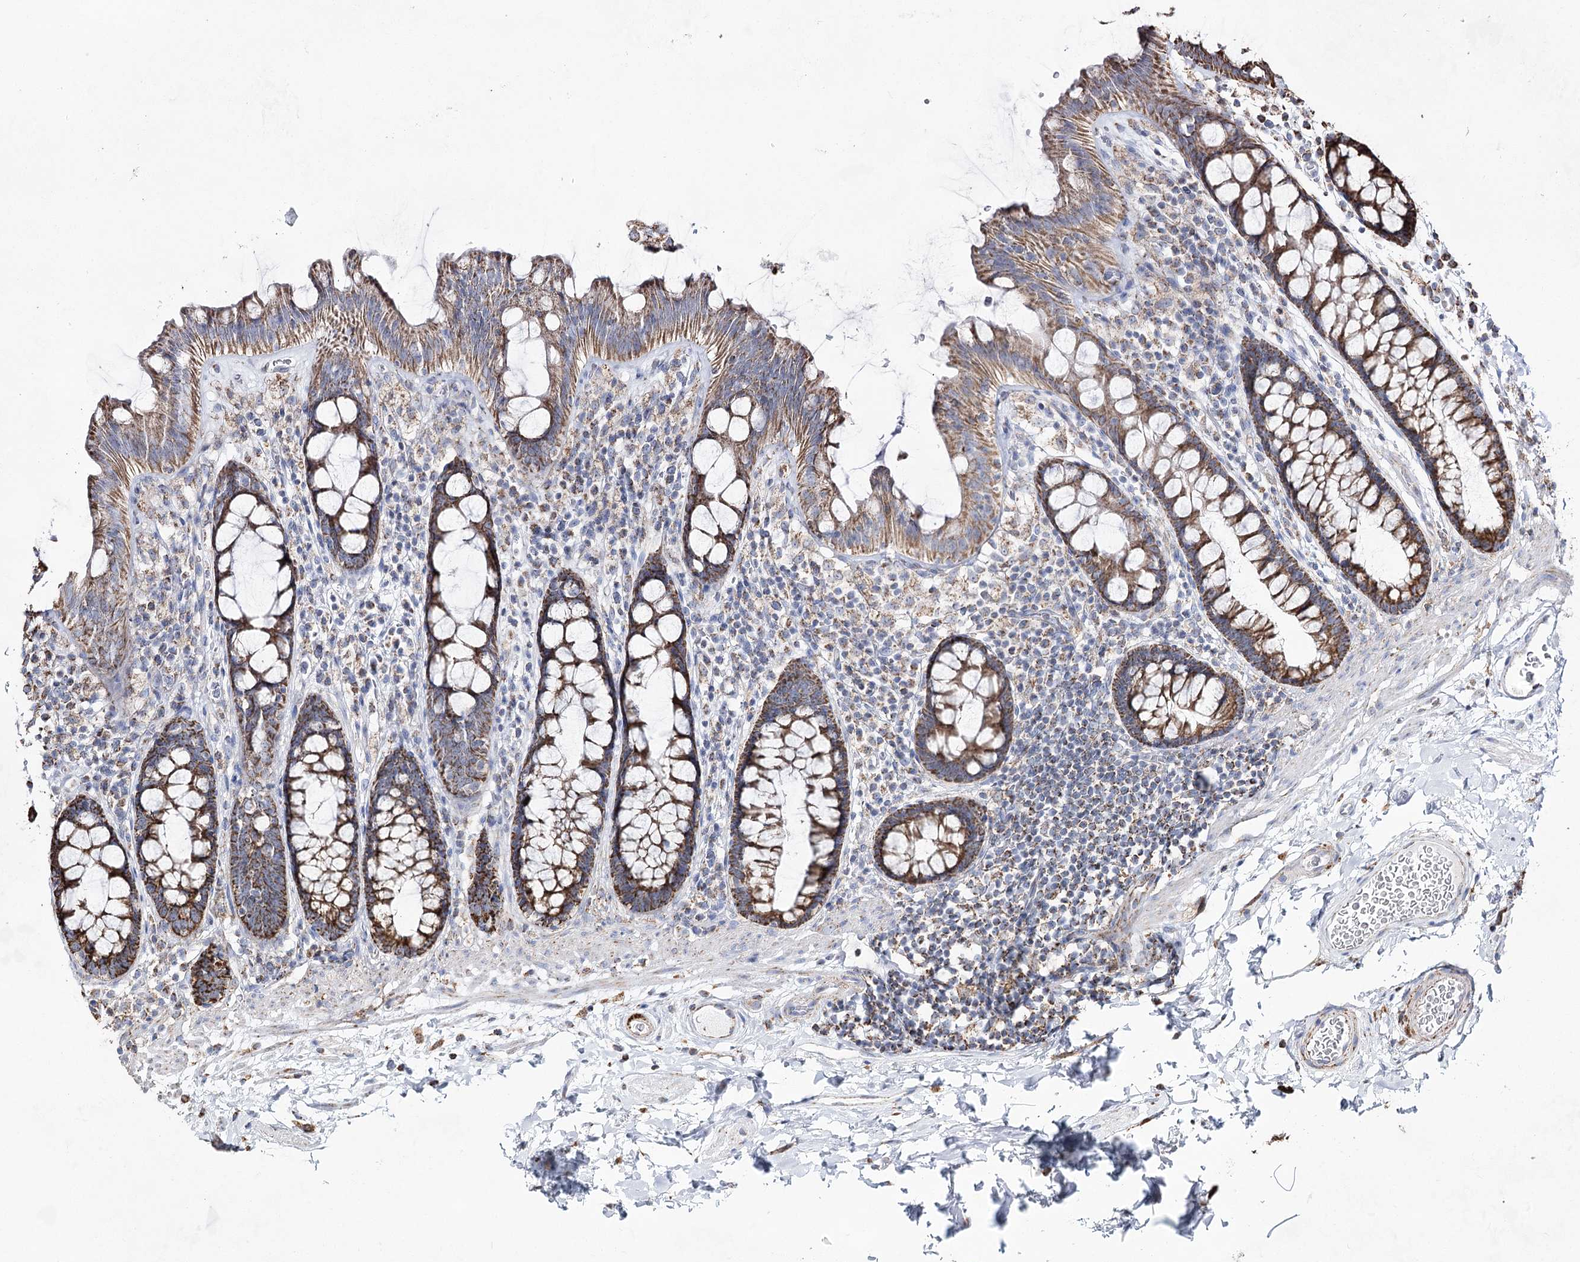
{"staining": {"intensity": "moderate", "quantity": ">75%", "location": "cytoplasmic/membranous"}, "tissue": "colon", "cell_type": "Endothelial cells", "image_type": "normal", "snomed": [{"axis": "morphology", "description": "Normal tissue, NOS"}, {"axis": "topography", "description": "Colon"}], "caption": "Protein expression analysis of normal colon shows moderate cytoplasmic/membranous positivity in about >75% of endothelial cells. (brown staining indicates protein expression, while blue staining denotes nuclei).", "gene": "CWF19L1", "patient": {"sex": "female", "age": 80}}